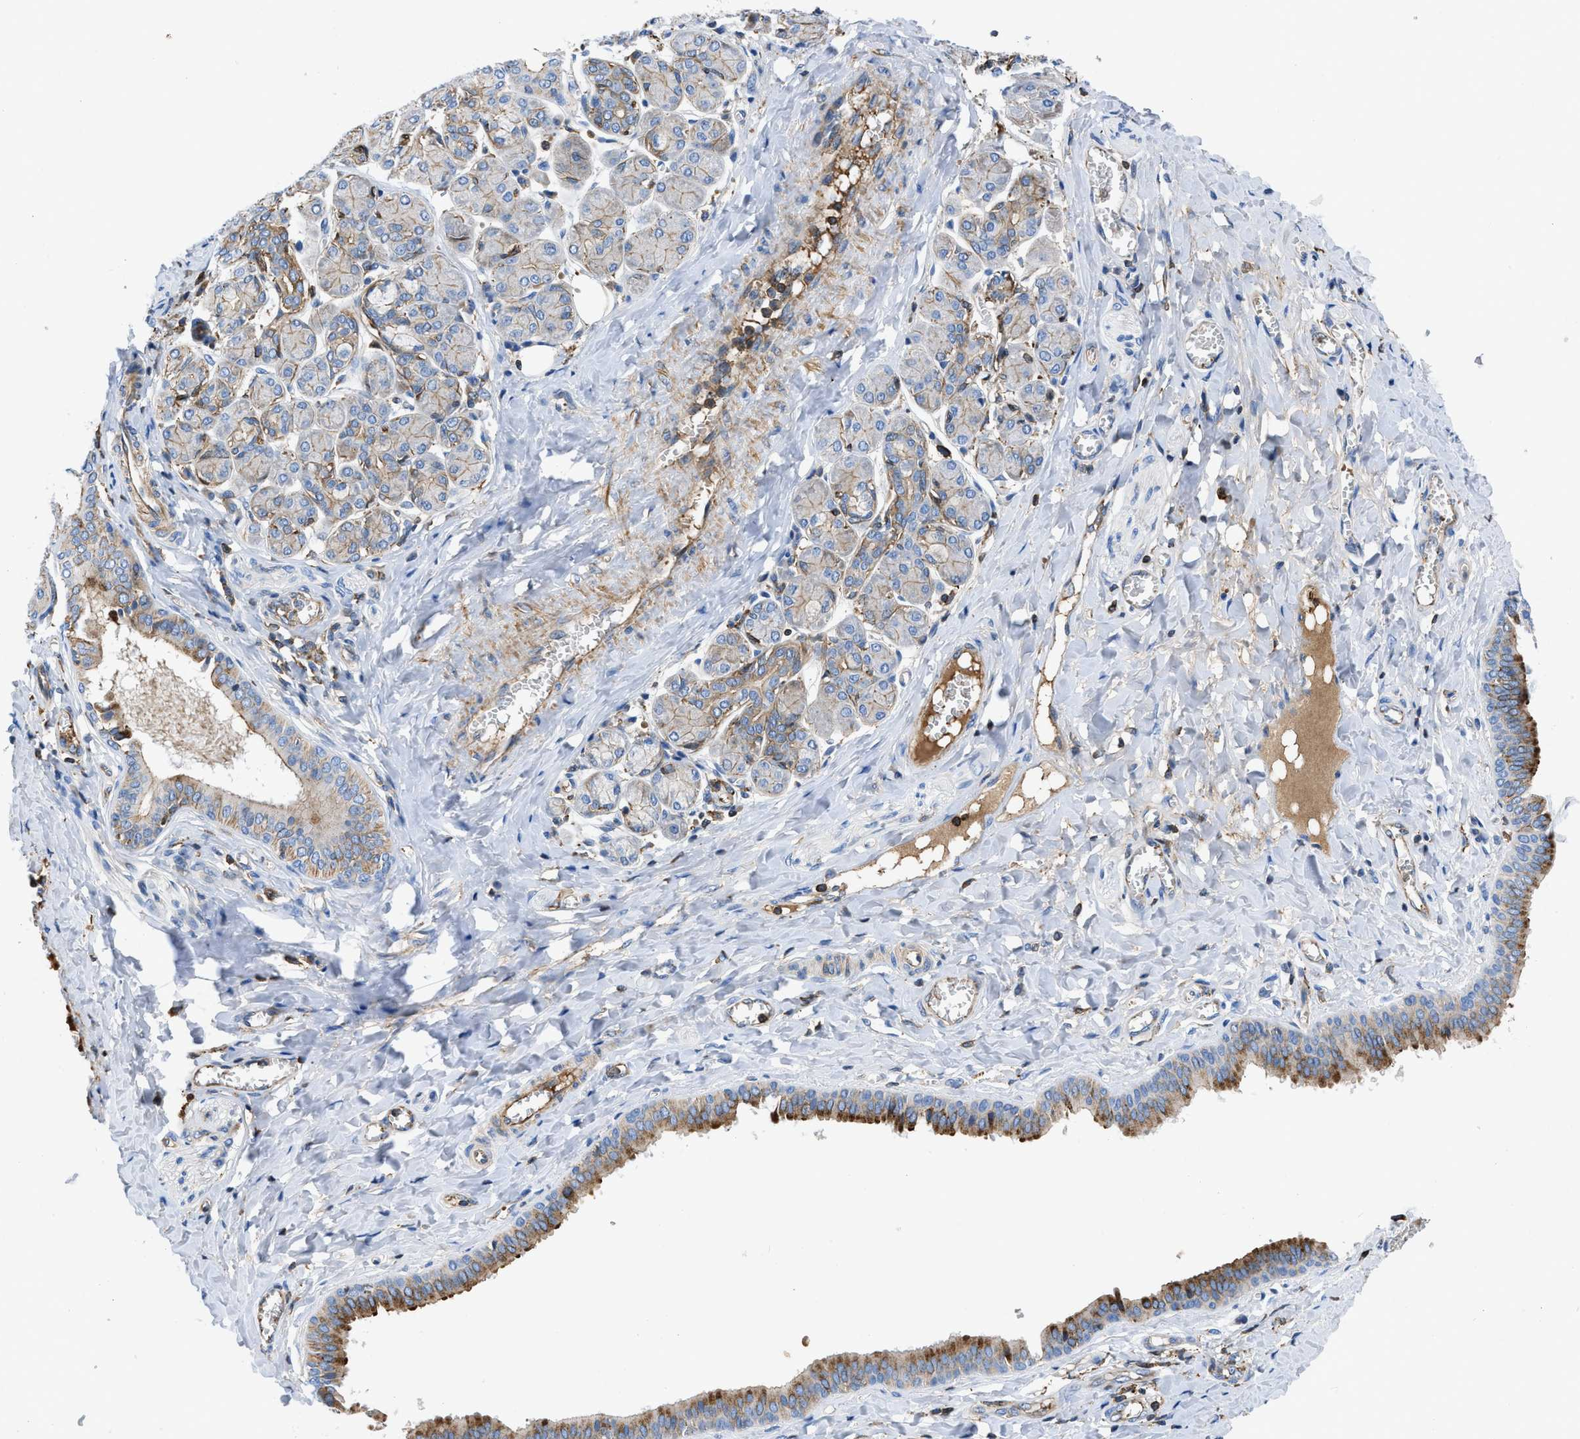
{"staining": {"intensity": "strong", "quantity": "<25%", "location": "cytoplasmic/membranous"}, "tissue": "salivary gland", "cell_type": "Glandular cells", "image_type": "normal", "snomed": [{"axis": "morphology", "description": "Normal tissue, NOS"}, {"axis": "morphology", "description": "Inflammation, NOS"}, {"axis": "topography", "description": "Lymph node"}, {"axis": "topography", "description": "Salivary gland"}], "caption": "IHC staining of normal salivary gland, which exhibits medium levels of strong cytoplasmic/membranous expression in about <25% of glandular cells indicating strong cytoplasmic/membranous protein expression. The staining was performed using DAB (3,3'-diaminobenzidine) (brown) for protein detection and nuclei were counterstained in hematoxylin (blue).", "gene": "ATP6V0D1", "patient": {"sex": "male", "age": 3}}